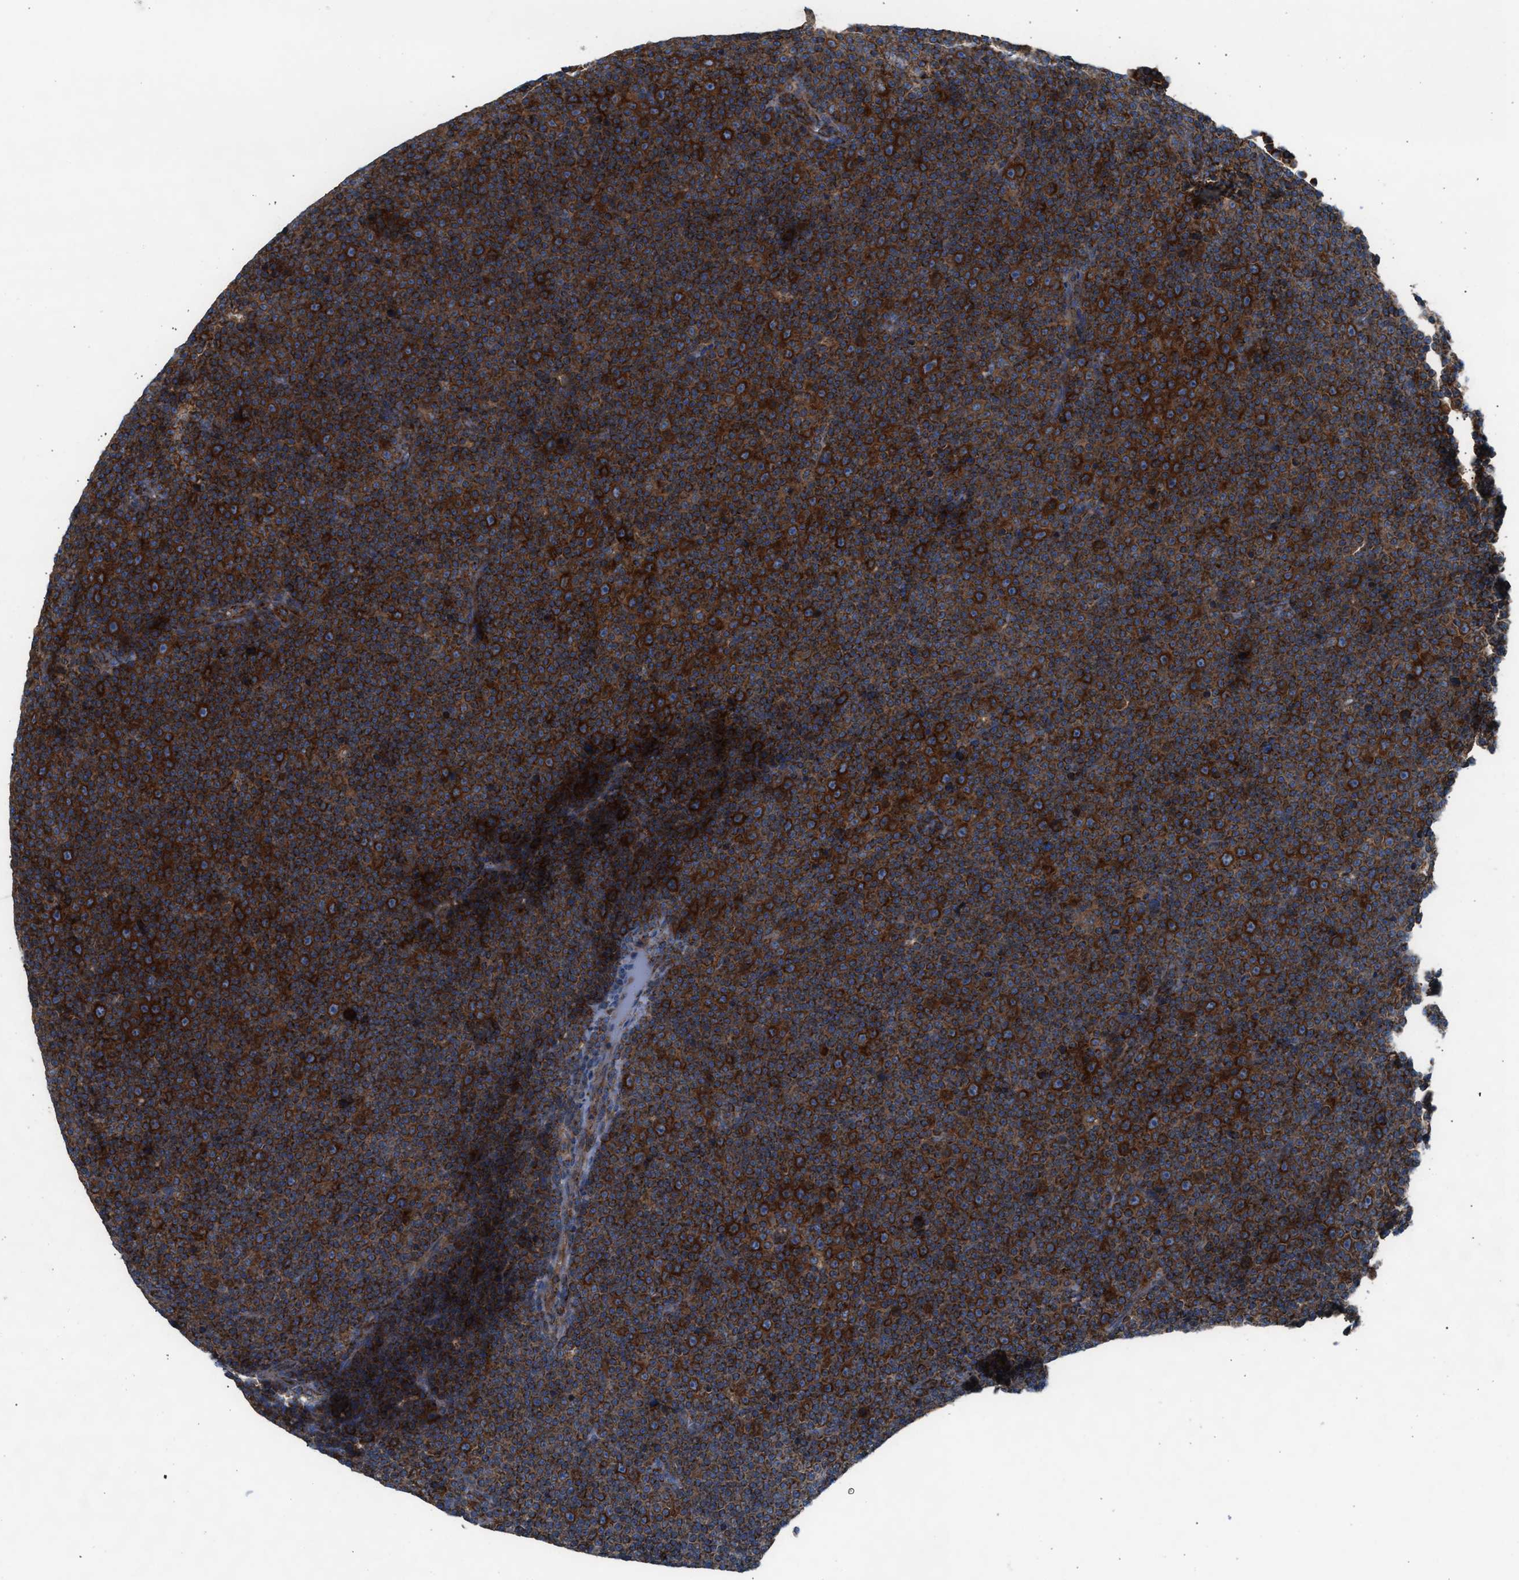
{"staining": {"intensity": "strong", "quantity": ">75%", "location": "cytoplasmic/membranous"}, "tissue": "lymphoma", "cell_type": "Tumor cells", "image_type": "cancer", "snomed": [{"axis": "morphology", "description": "Malignant lymphoma, non-Hodgkin's type, Low grade"}, {"axis": "topography", "description": "Lymph node"}], "caption": "Lymphoma was stained to show a protein in brown. There is high levels of strong cytoplasmic/membranous expression in approximately >75% of tumor cells.", "gene": "TBC1D15", "patient": {"sex": "female", "age": 67}}